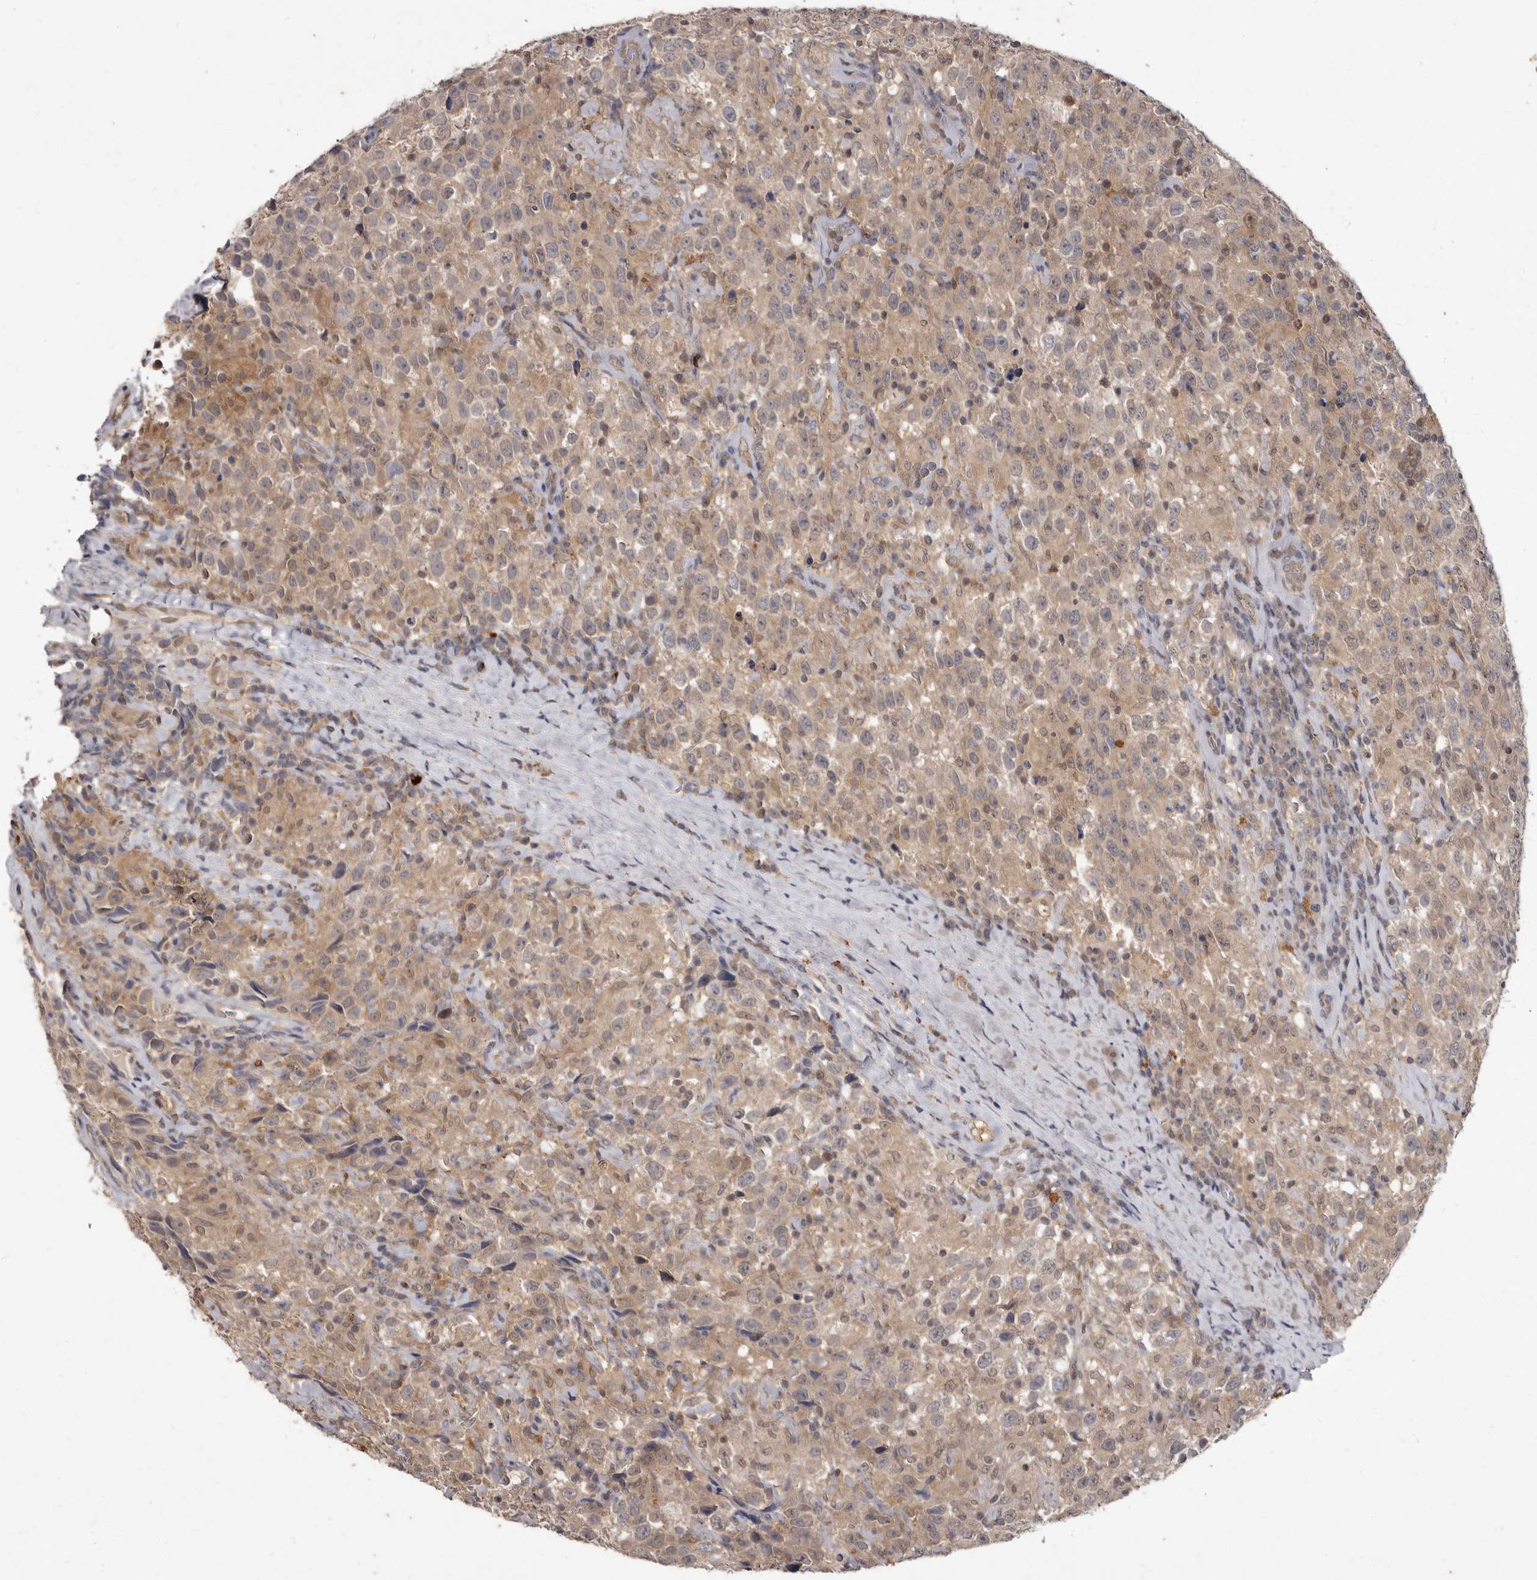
{"staining": {"intensity": "moderate", "quantity": ">75%", "location": "cytoplasmic/membranous"}, "tissue": "testis cancer", "cell_type": "Tumor cells", "image_type": "cancer", "snomed": [{"axis": "morphology", "description": "Seminoma, NOS"}, {"axis": "topography", "description": "Testis"}], "caption": "Human testis cancer (seminoma) stained for a protein (brown) reveals moderate cytoplasmic/membranous positive expression in about >75% of tumor cells.", "gene": "ACLY", "patient": {"sex": "male", "age": 41}}